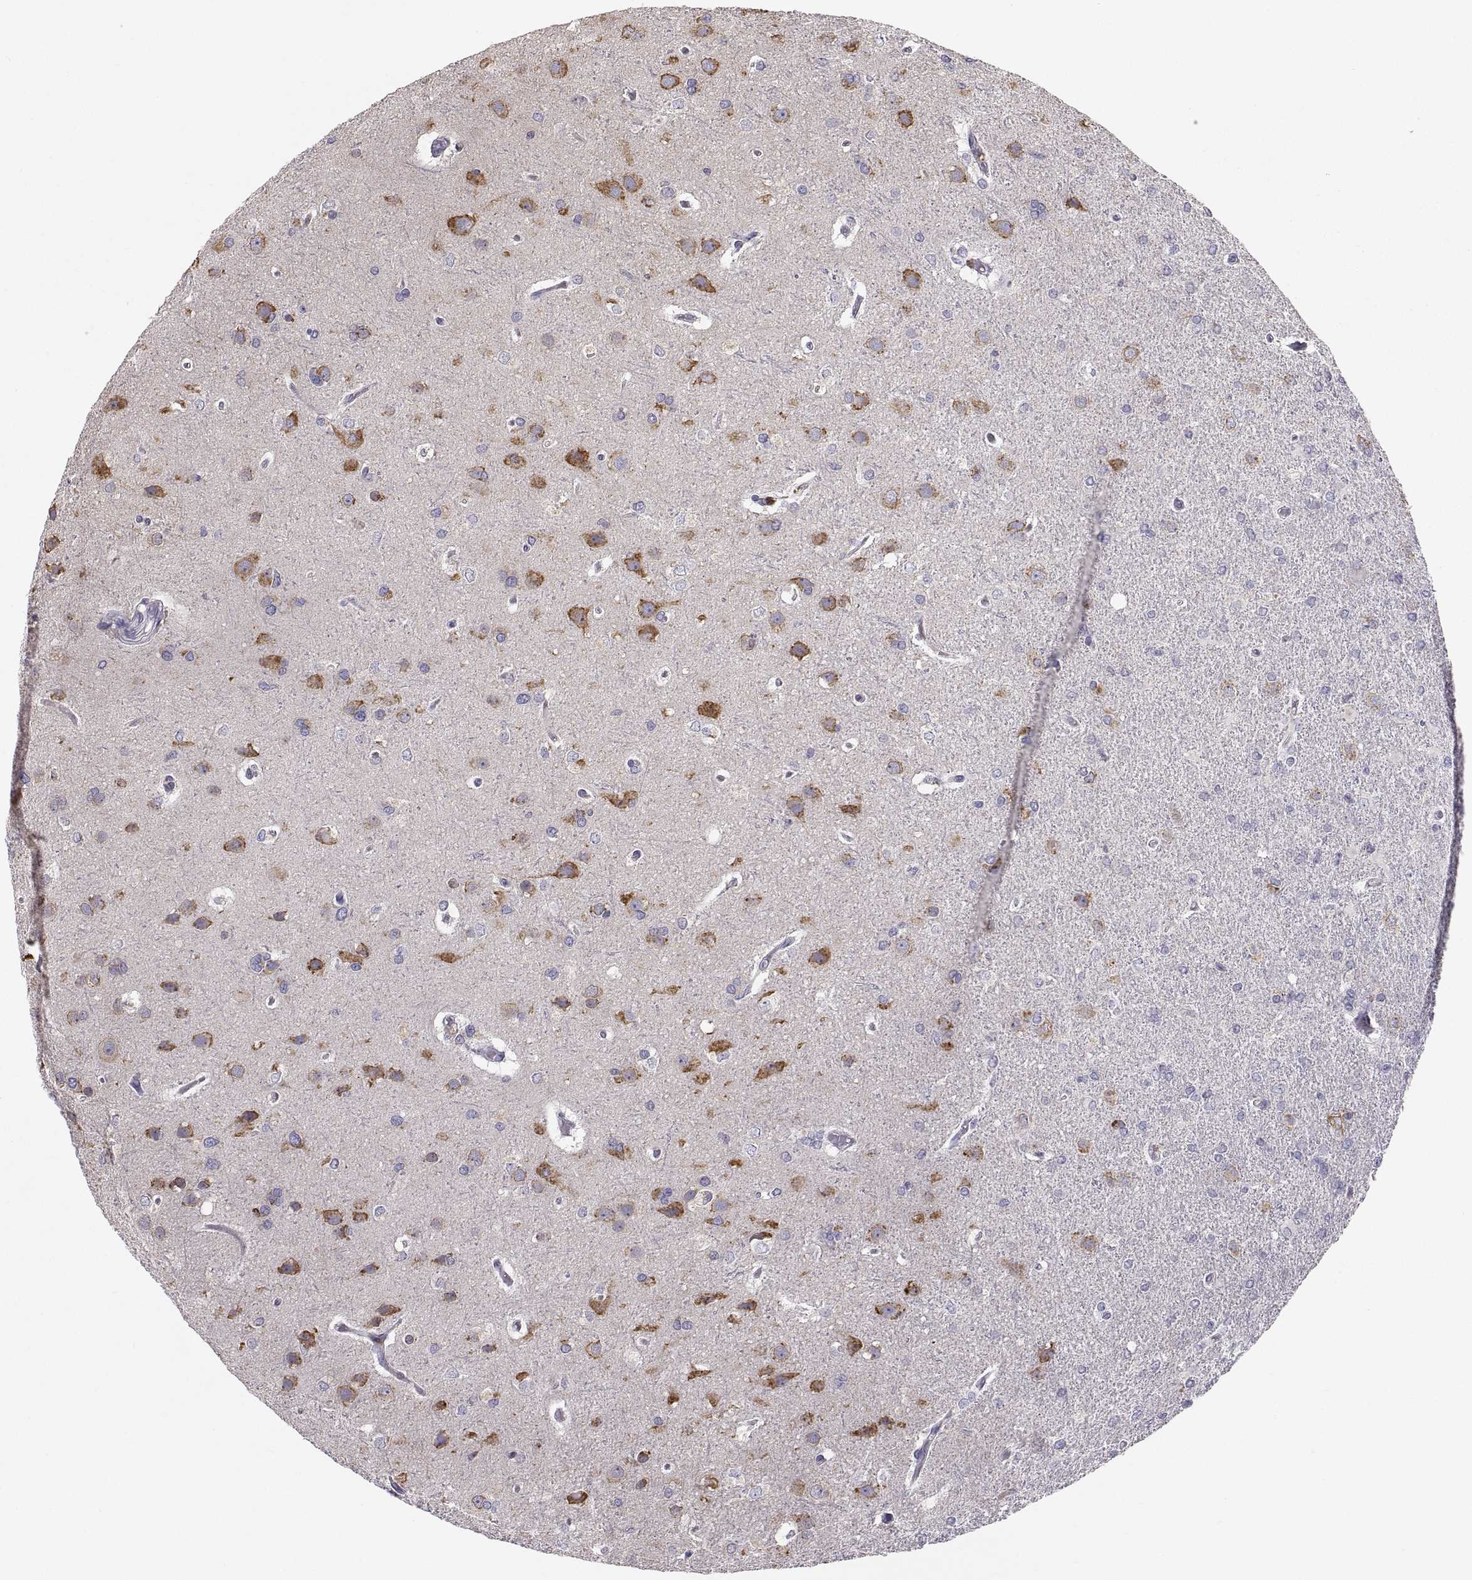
{"staining": {"intensity": "negative", "quantity": "none", "location": "none"}, "tissue": "glioma", "cell_type": "Tumor cells", "image_type": "cancer", "snomed": [{"axis": "morphology", "description": "Glioma, malignant, High grade"}, {"axis": "topography", "description": "Brain"}], "caption": "Image shows no significant protein staining in tumor cells of glioma. (DAB IHC visualized using brightfield microscopy, high magnification).", "gene": "ERO1A", "patient": {"sex": "male", "age": 68}}